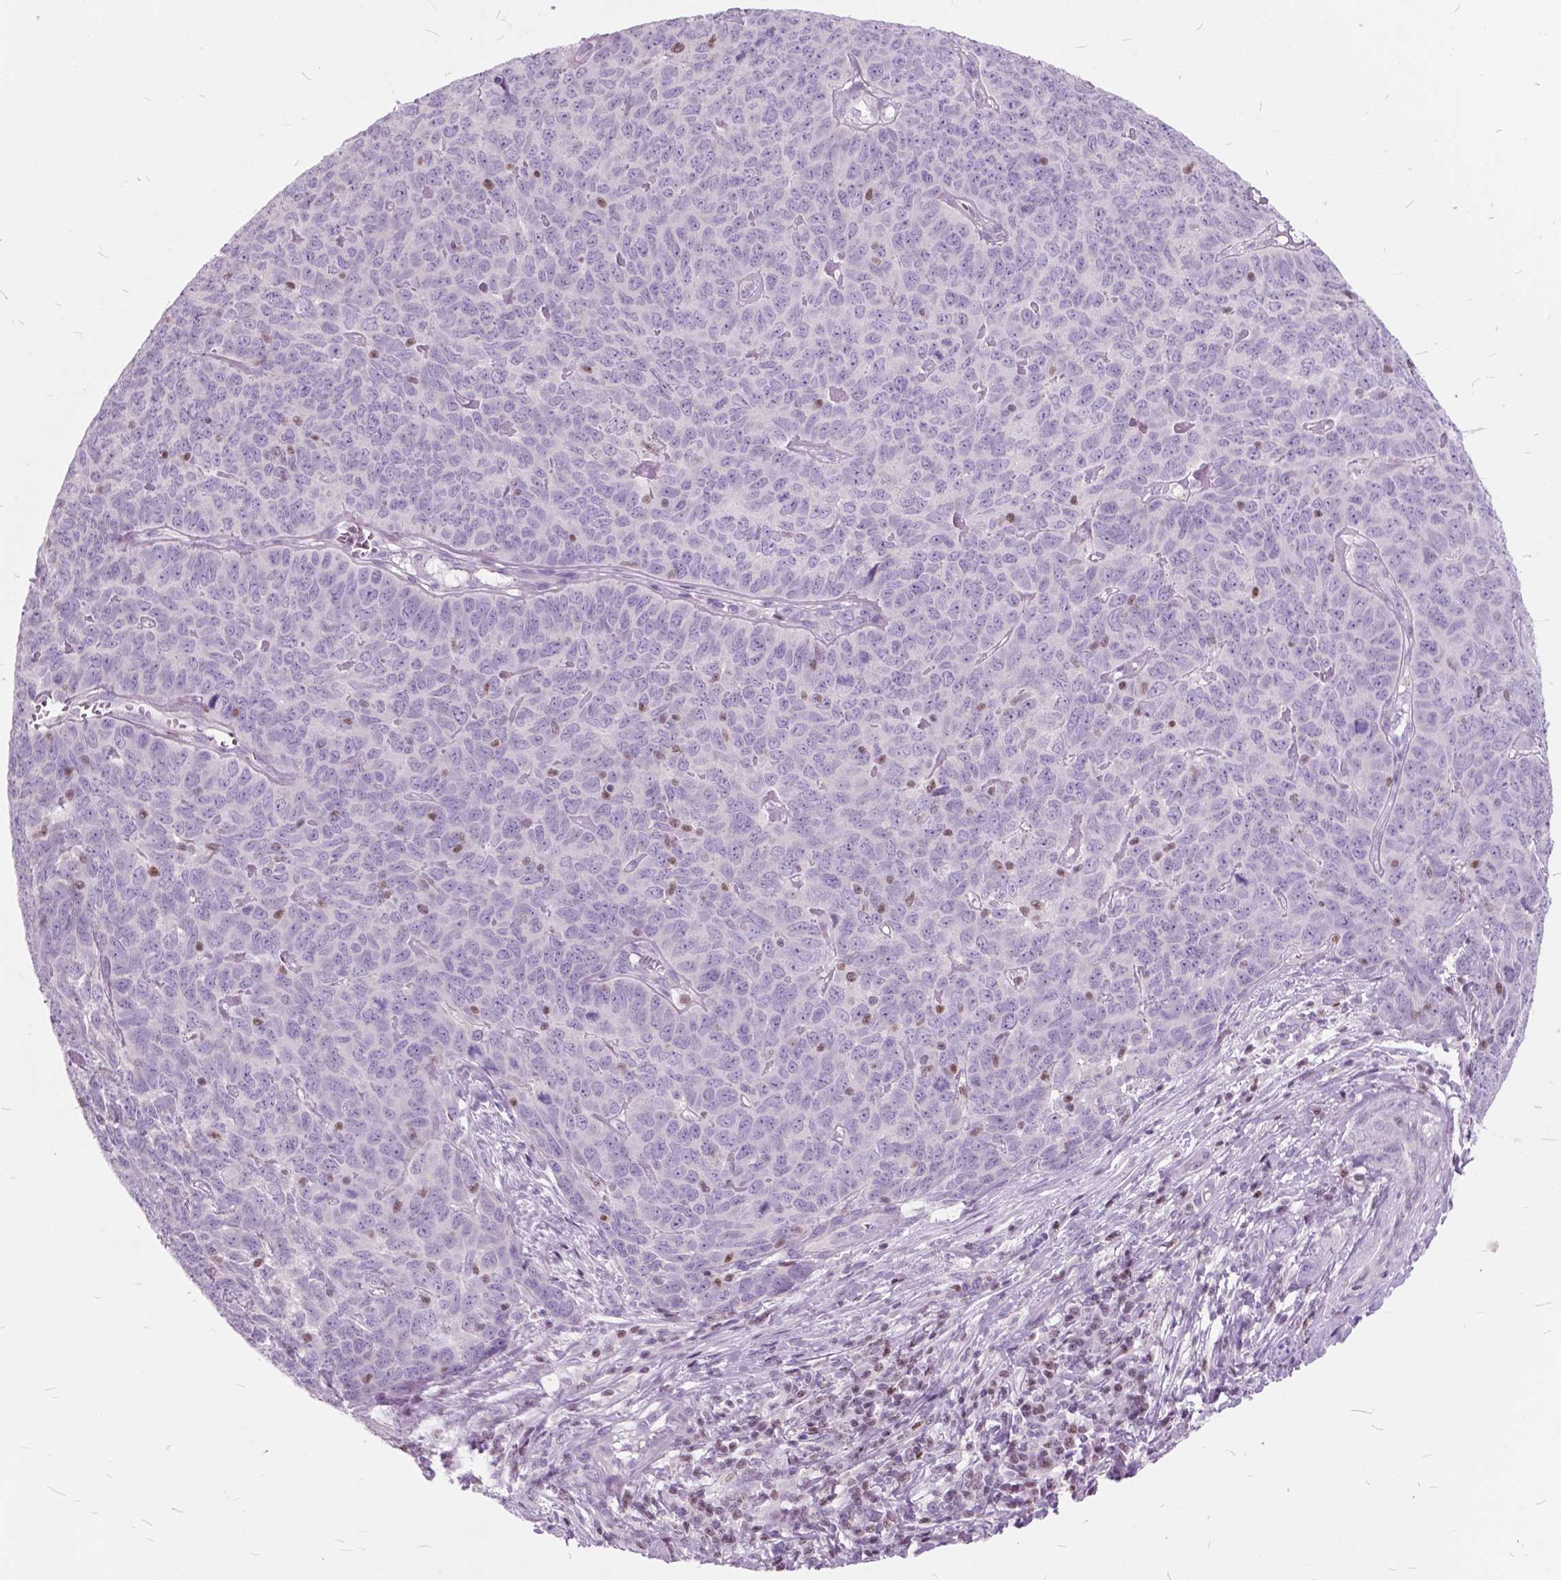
{"staining": {"intensity": "negative", "quantity": "none", "location": "none"}, "tissue": "skin cancer", "cell_type": "Tumor cells", "image_type": "cancer", "snomed": [{"axis": "morphology", "description": "Squamous cell carcinoma, NOS"}, {"axis": "topography", "description": "Skin"}, {"axis": "topography", "description": "Anal"}], "caption": "Image shows no protein positivity in tumor cells of skin squamous cell carcinoma tissue.", "gene": "SP140", "patient": {"sex": "female", "age": 51}}